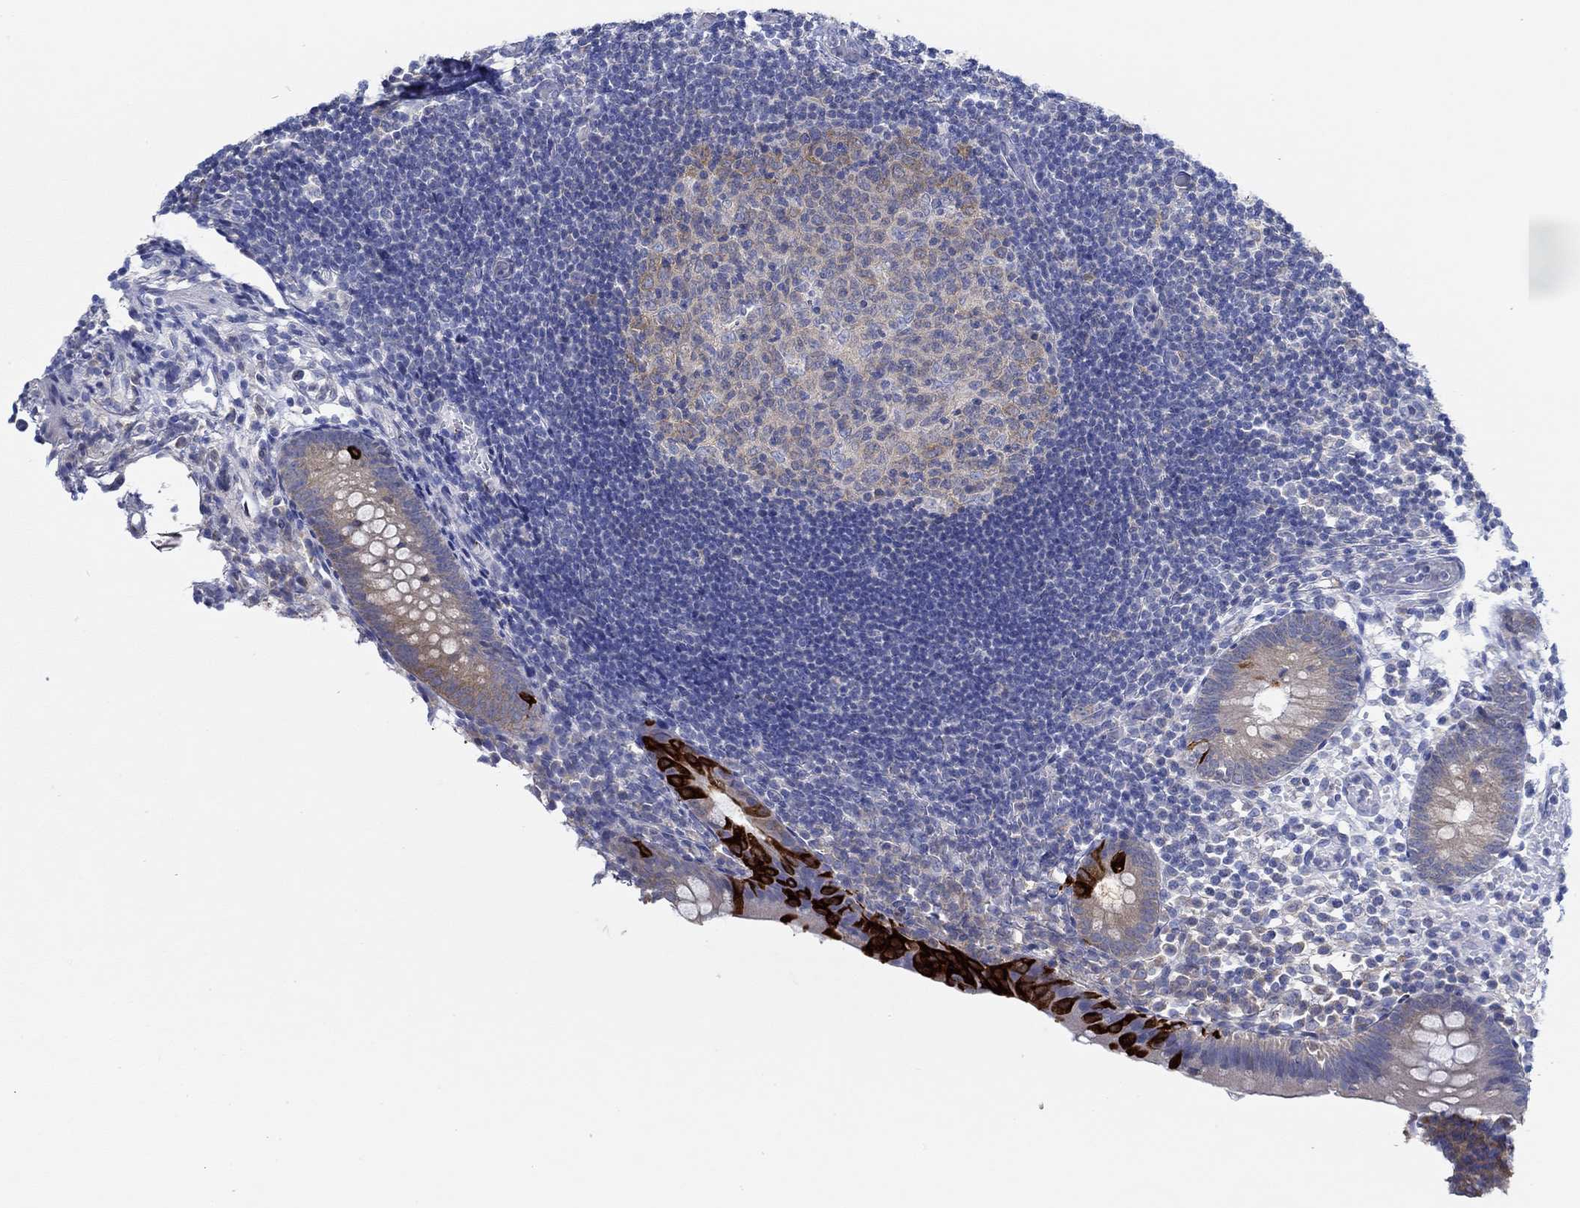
{"staining": {"intensity": "strong", "quantity": "<25%", "location": "cytoplasmic/membranous"}, "tissue": "appendix", "cell_type": "Glandular cells", "image_type": "normal", "snomed": [{"axis": "morphology", "description": "Normal tissue, NOS"}, {"axis": "topography", "description": "Appendix"}], "caption": "Immunohistochemistry micrograph of normal appendix: human appendix stained using immunohistochemistry (IHC) reveals medium levels of strong protein expression localized specifically in the cytoplasmic/membranous of glandular cells, appearing as a cytoplasmic/membranous brown color.", "gene": "SLC27A3", "patient": {"sex": "female", "age": 40}}